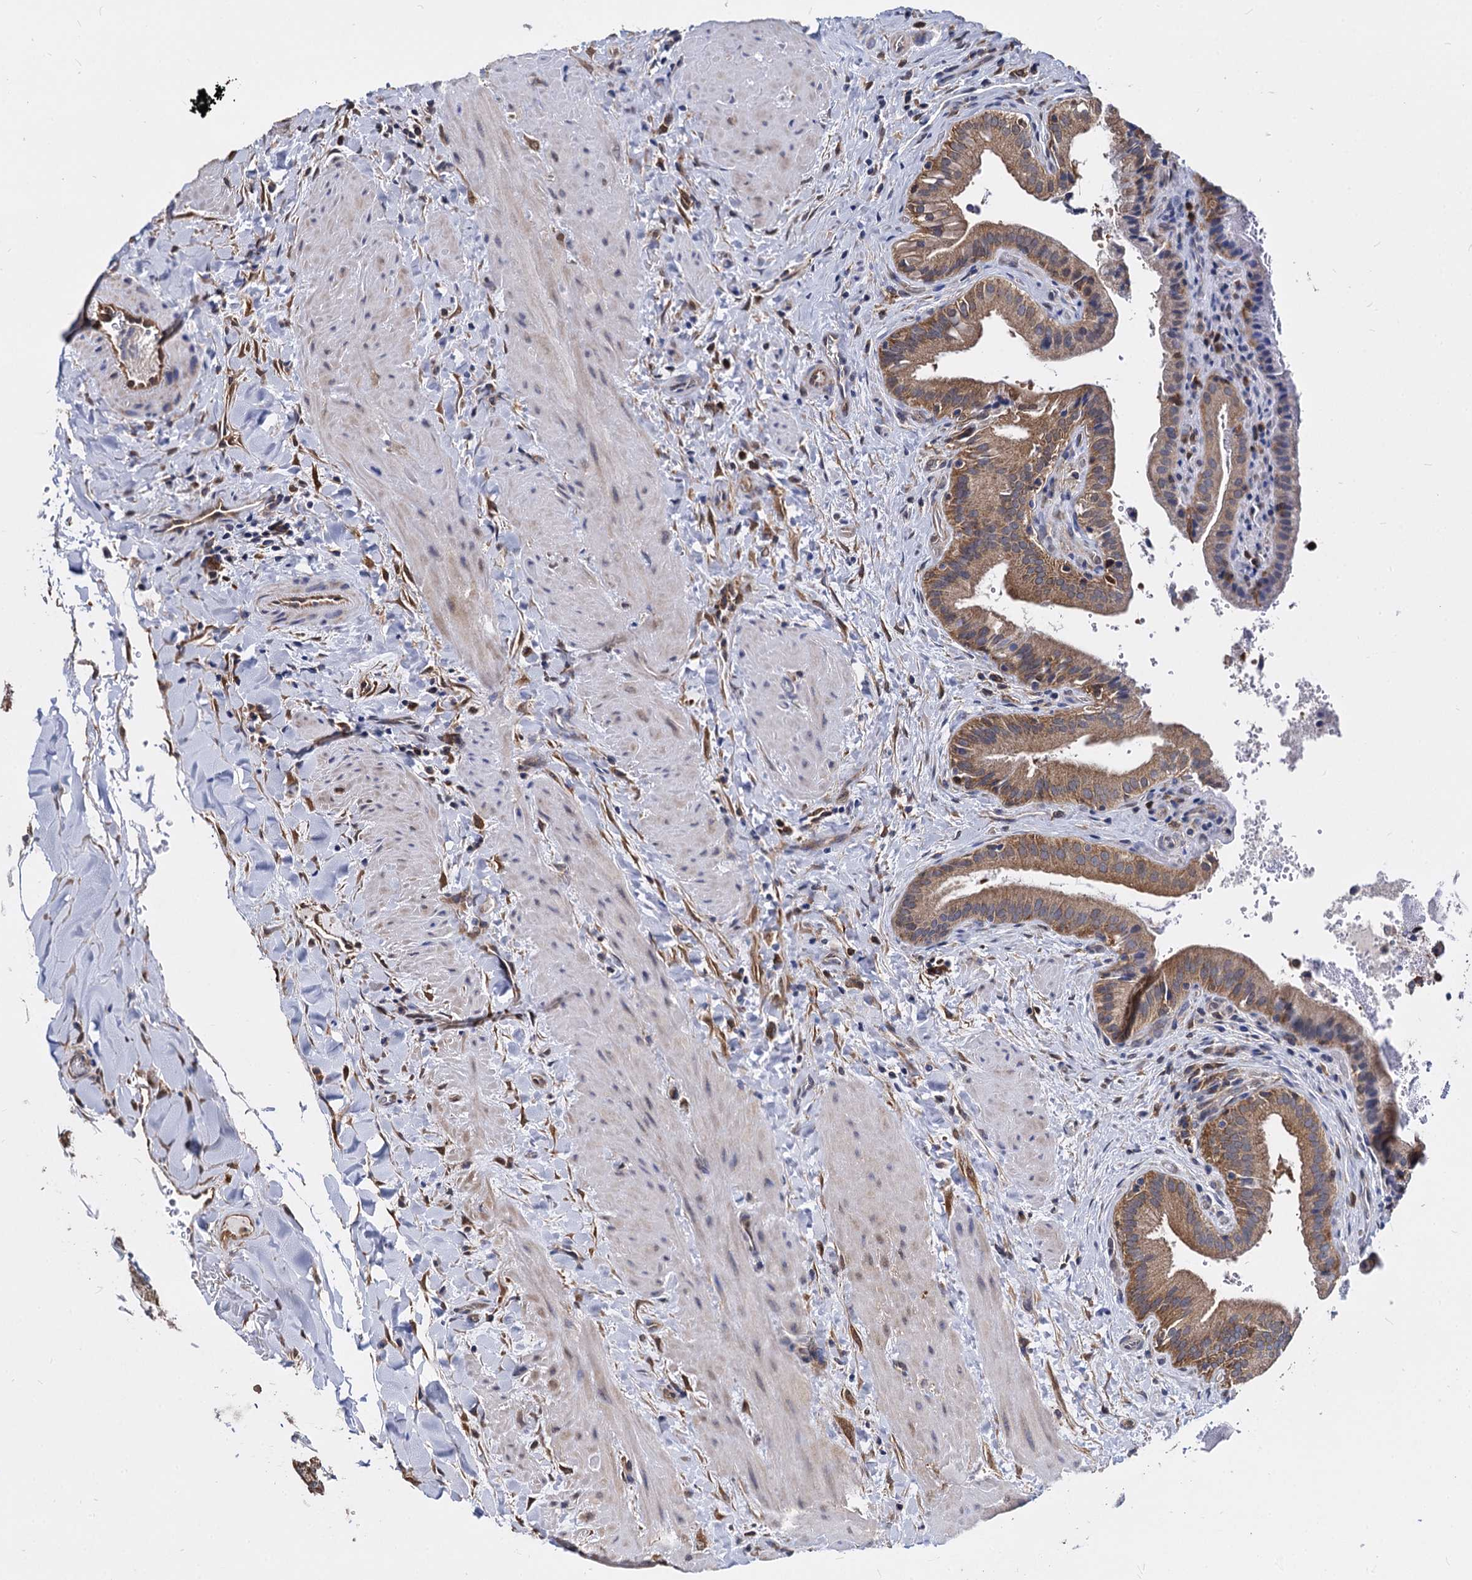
{"staining": {"intensity": "moderate", "quantity": ">75%", "location": "cytoplasmic/membranous"}, "tissue": "gallbladder", "cell_type": "Glandular cells", "image_type": "normal", "snomed": [{"axis": "morphology", "description": "Normal tissue, NOS"}, {"axis": "topography", "description": "Gallbladder"}], "caption": "Protein staining exhibits moderate cytoplasmic/membranous staining in approximately >75% of glandular cells in normal gallbladder. (DAB = brown stain, brightfield microscopy at high magnification).", "gene": "NME1", "patient": {"sex": "male", "age": 24}}